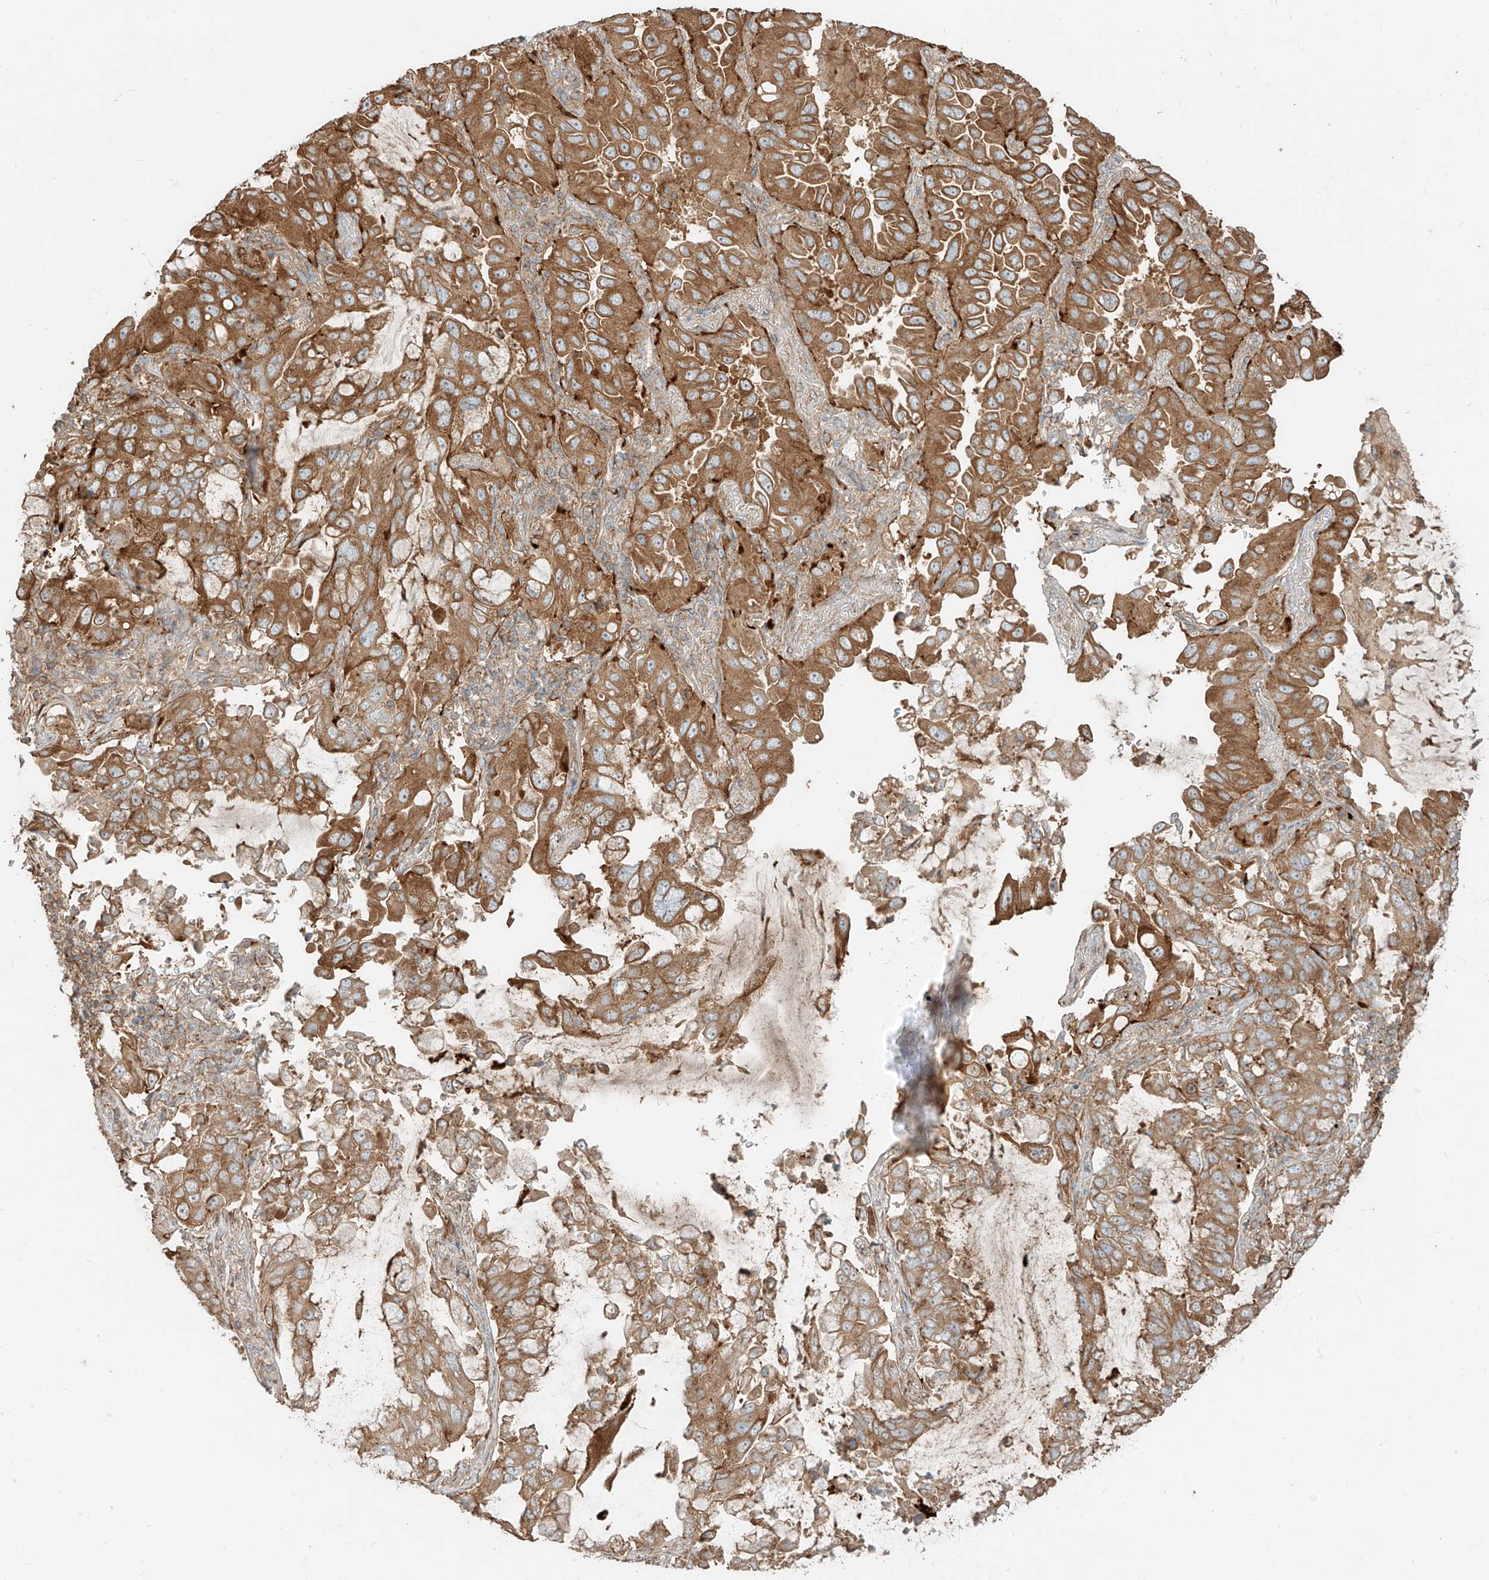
{"staining": {"intensity": "moderate", "quantity": ">75%", "location": "cytoplasmic/membranous"}, "tissue": "lung cancer", "cell_type": "Tumor cells", "image_type": "cancer", "snomed": [{"axis": "morphology", "description": "Adenocarcinoma, NOS"}, {"axis": "topography", "description": "Lung"}], "caption": "An IHC micrograph of tumor tissue is shown. Protein staining in brown shows moderate cytoplasmic/membranous positivity in lung cancer (adenocarcinoma) within tumor cells. (DAB (3,3'-diaminobenzidine) = brown stain, brightfield microscopy at high magnification).", "gene": "CCDC115", "patient": {"sex": "male", "age": 64}}